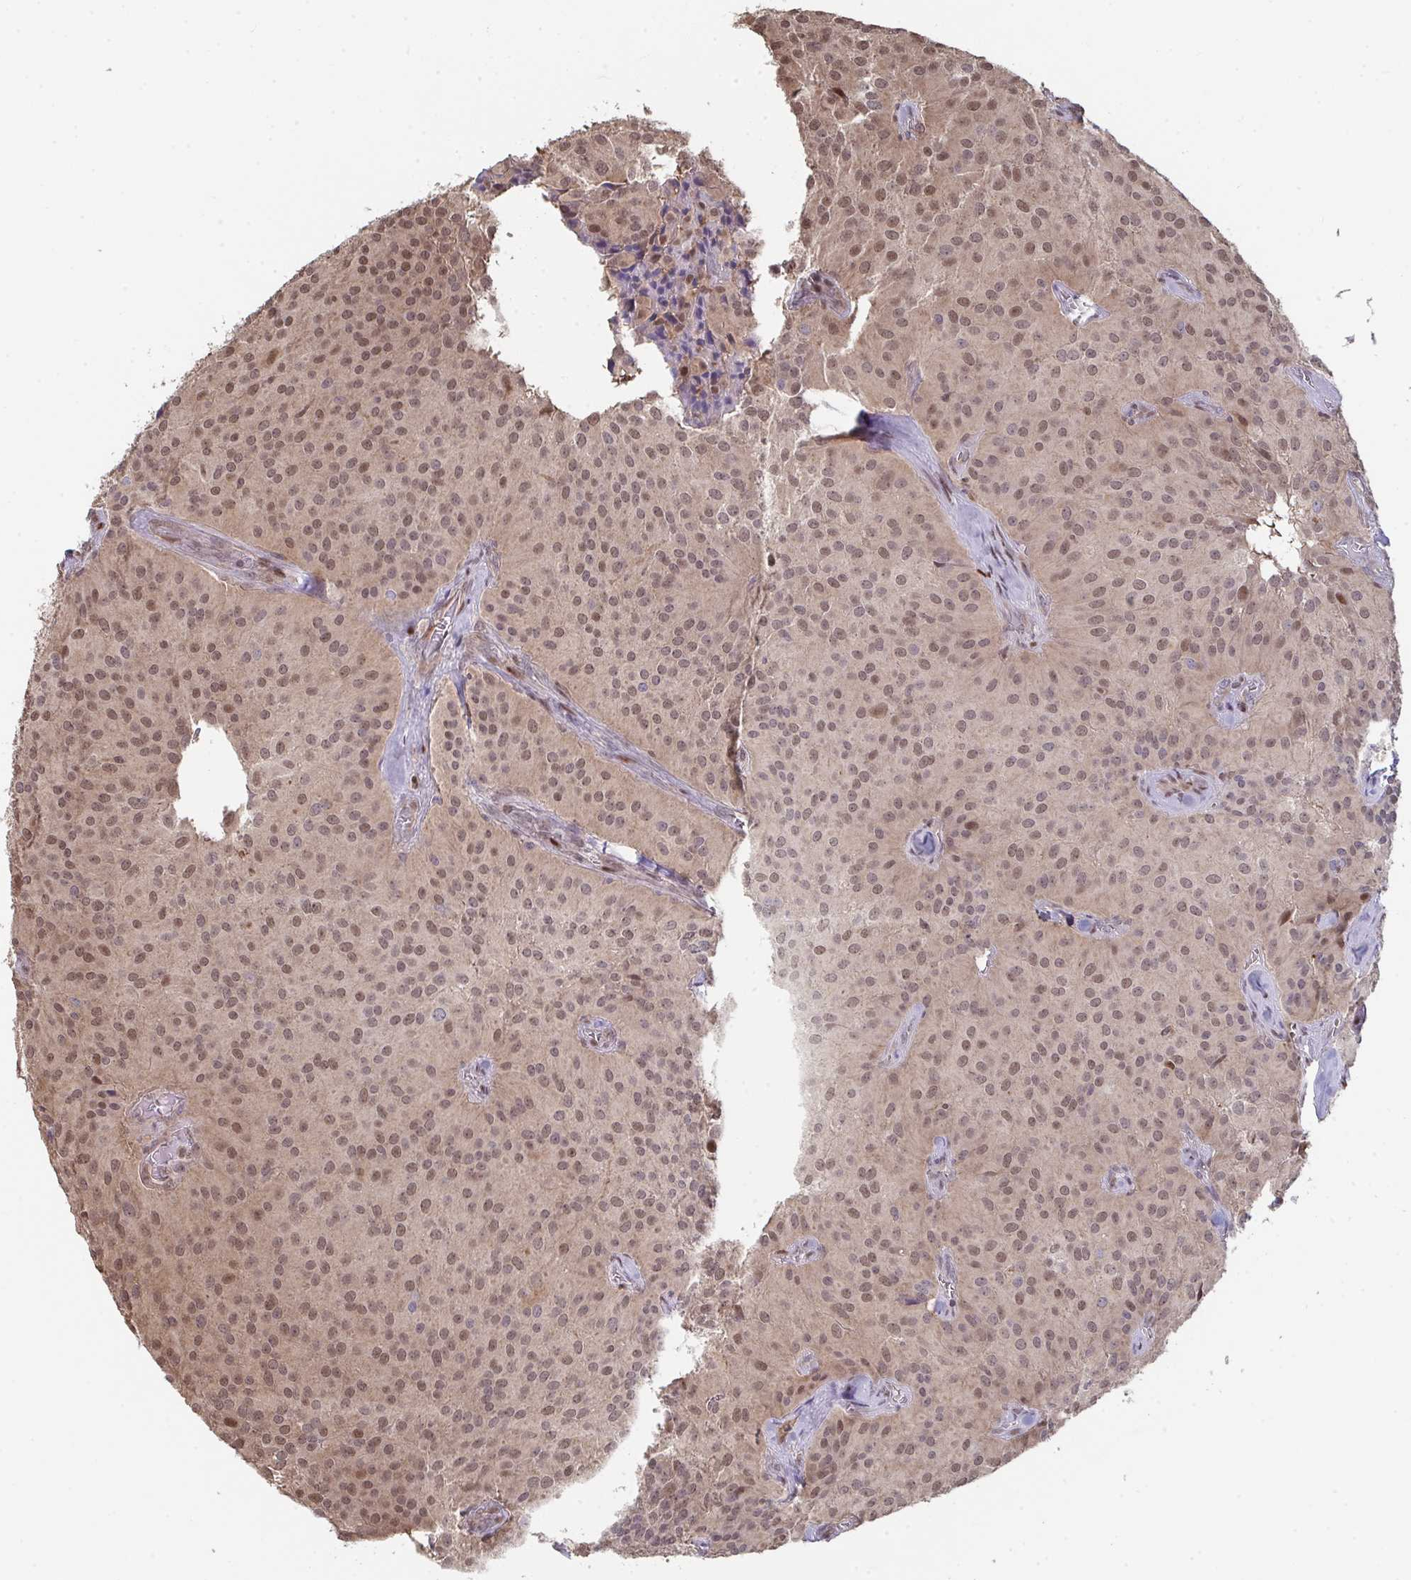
{"staining": {"intensity": "moderate", "quantity": ">75%", "location": "nuclear"}, "tissue": "glioma", "cell_type": "Tumor cells", "image_type": "cancer", "snomed": [{"axis": "morphology", "description": "Glioma, malignant, Low grade"}, {"axis": "topography", "description": "Brain"}], "caption": "Human low-grade glioma (malignant) stained for a protein (brown) displays moderate nuclear positive staining in about >75% of tumor cells.", "gene": "ACD", "patient": {"sex": "male", "age": 42}}